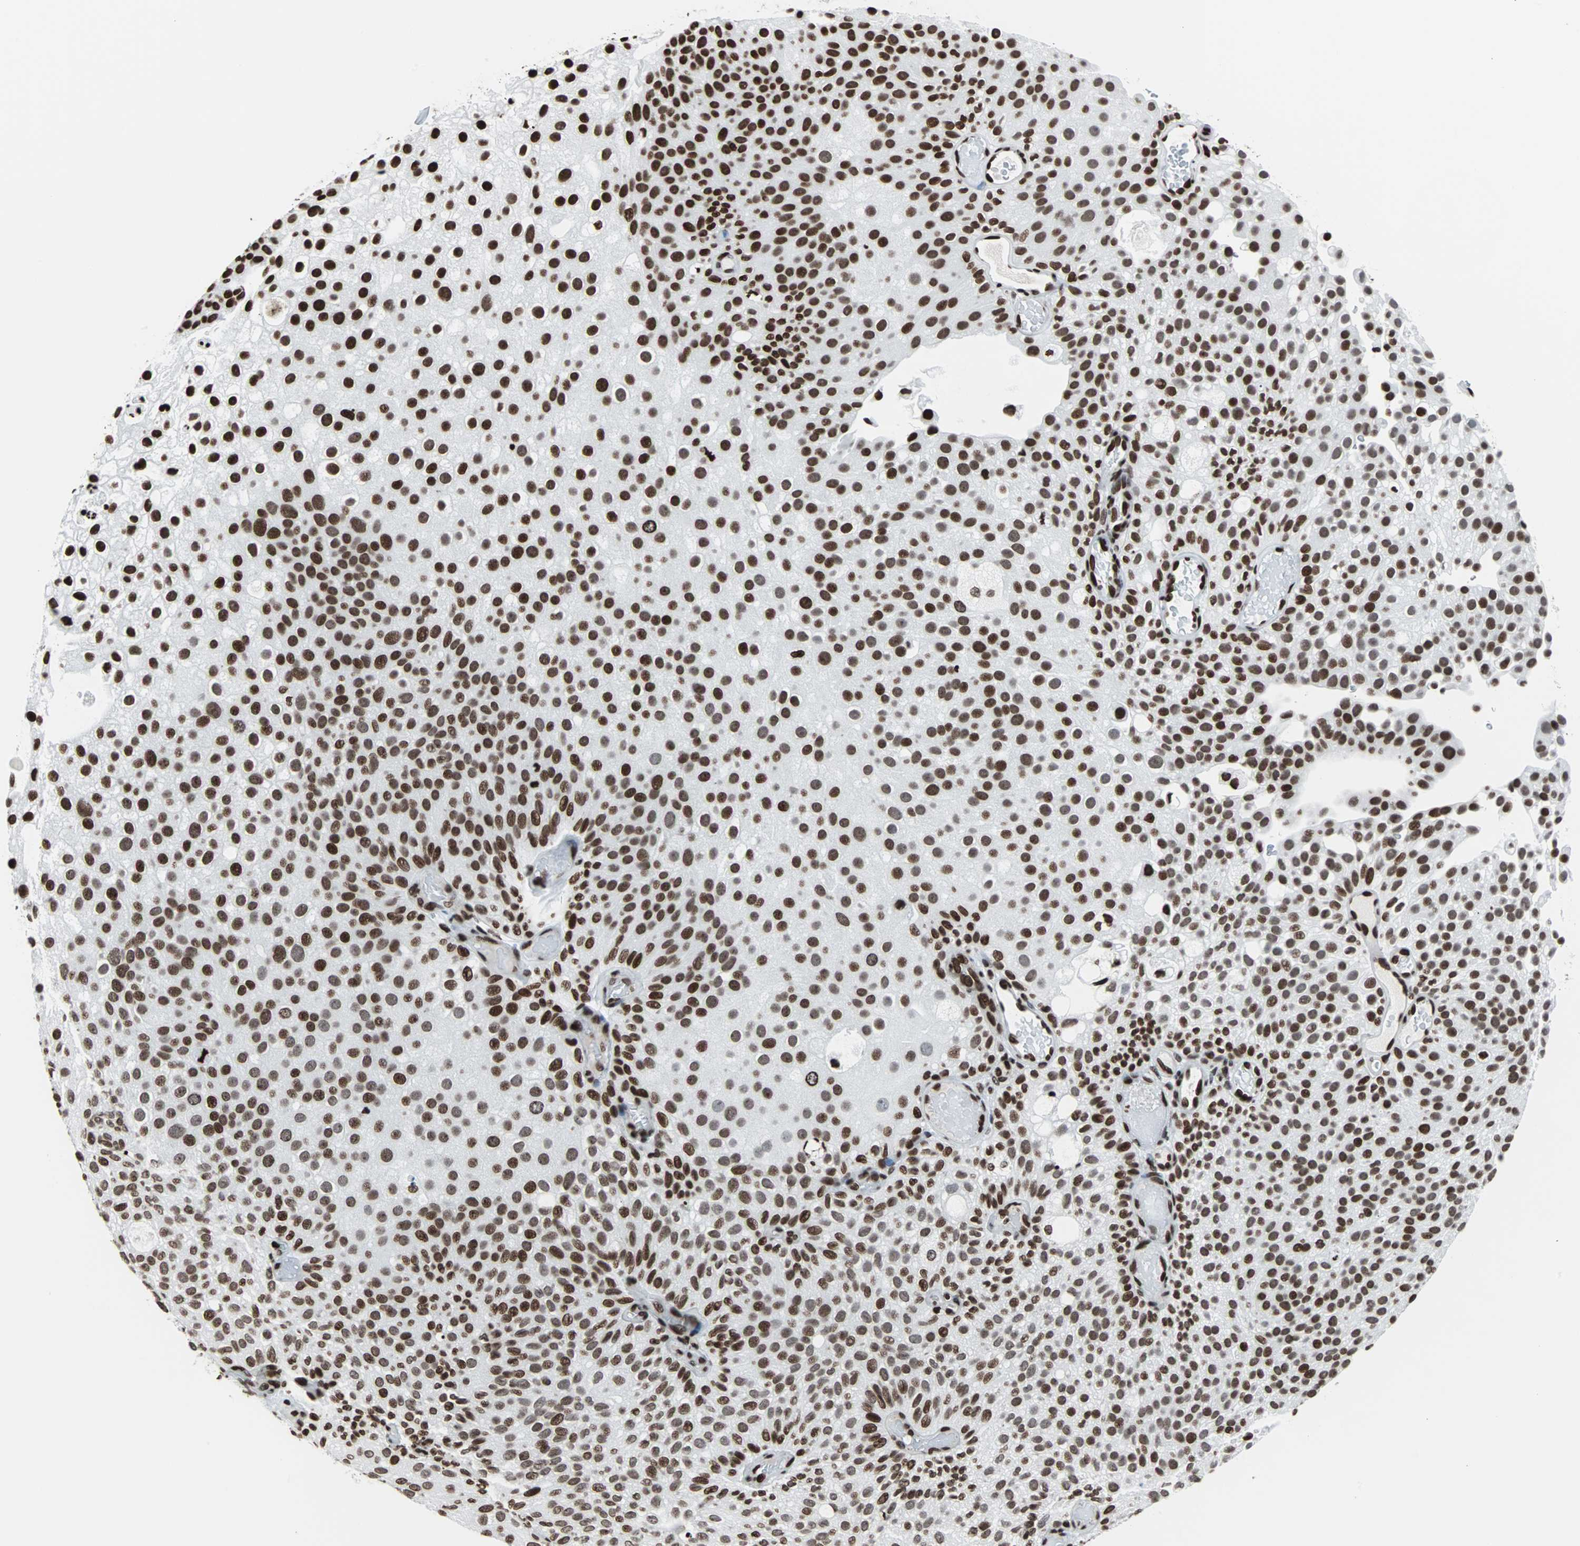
{"staining": {"intensity": "strong", "quantity": ">75%", "location": "nuclear"}, "tissue": "urothelial cancer", "cell_type": "Tumor cells", "image_type": "cancer", "snomed": [{"axis": "morphology", "description": "Urothelial carcinoma, Low grade"}, {"axis": "topography", "description": "Urinary bladder"}], "caption": "Protein staining shows strong nuclear positivity in approximately >75% of tumor cells in urothelial carcinoma (low-grade).", "gene": "H2BC18", "patient": {"sex": "male", "age": 78}}